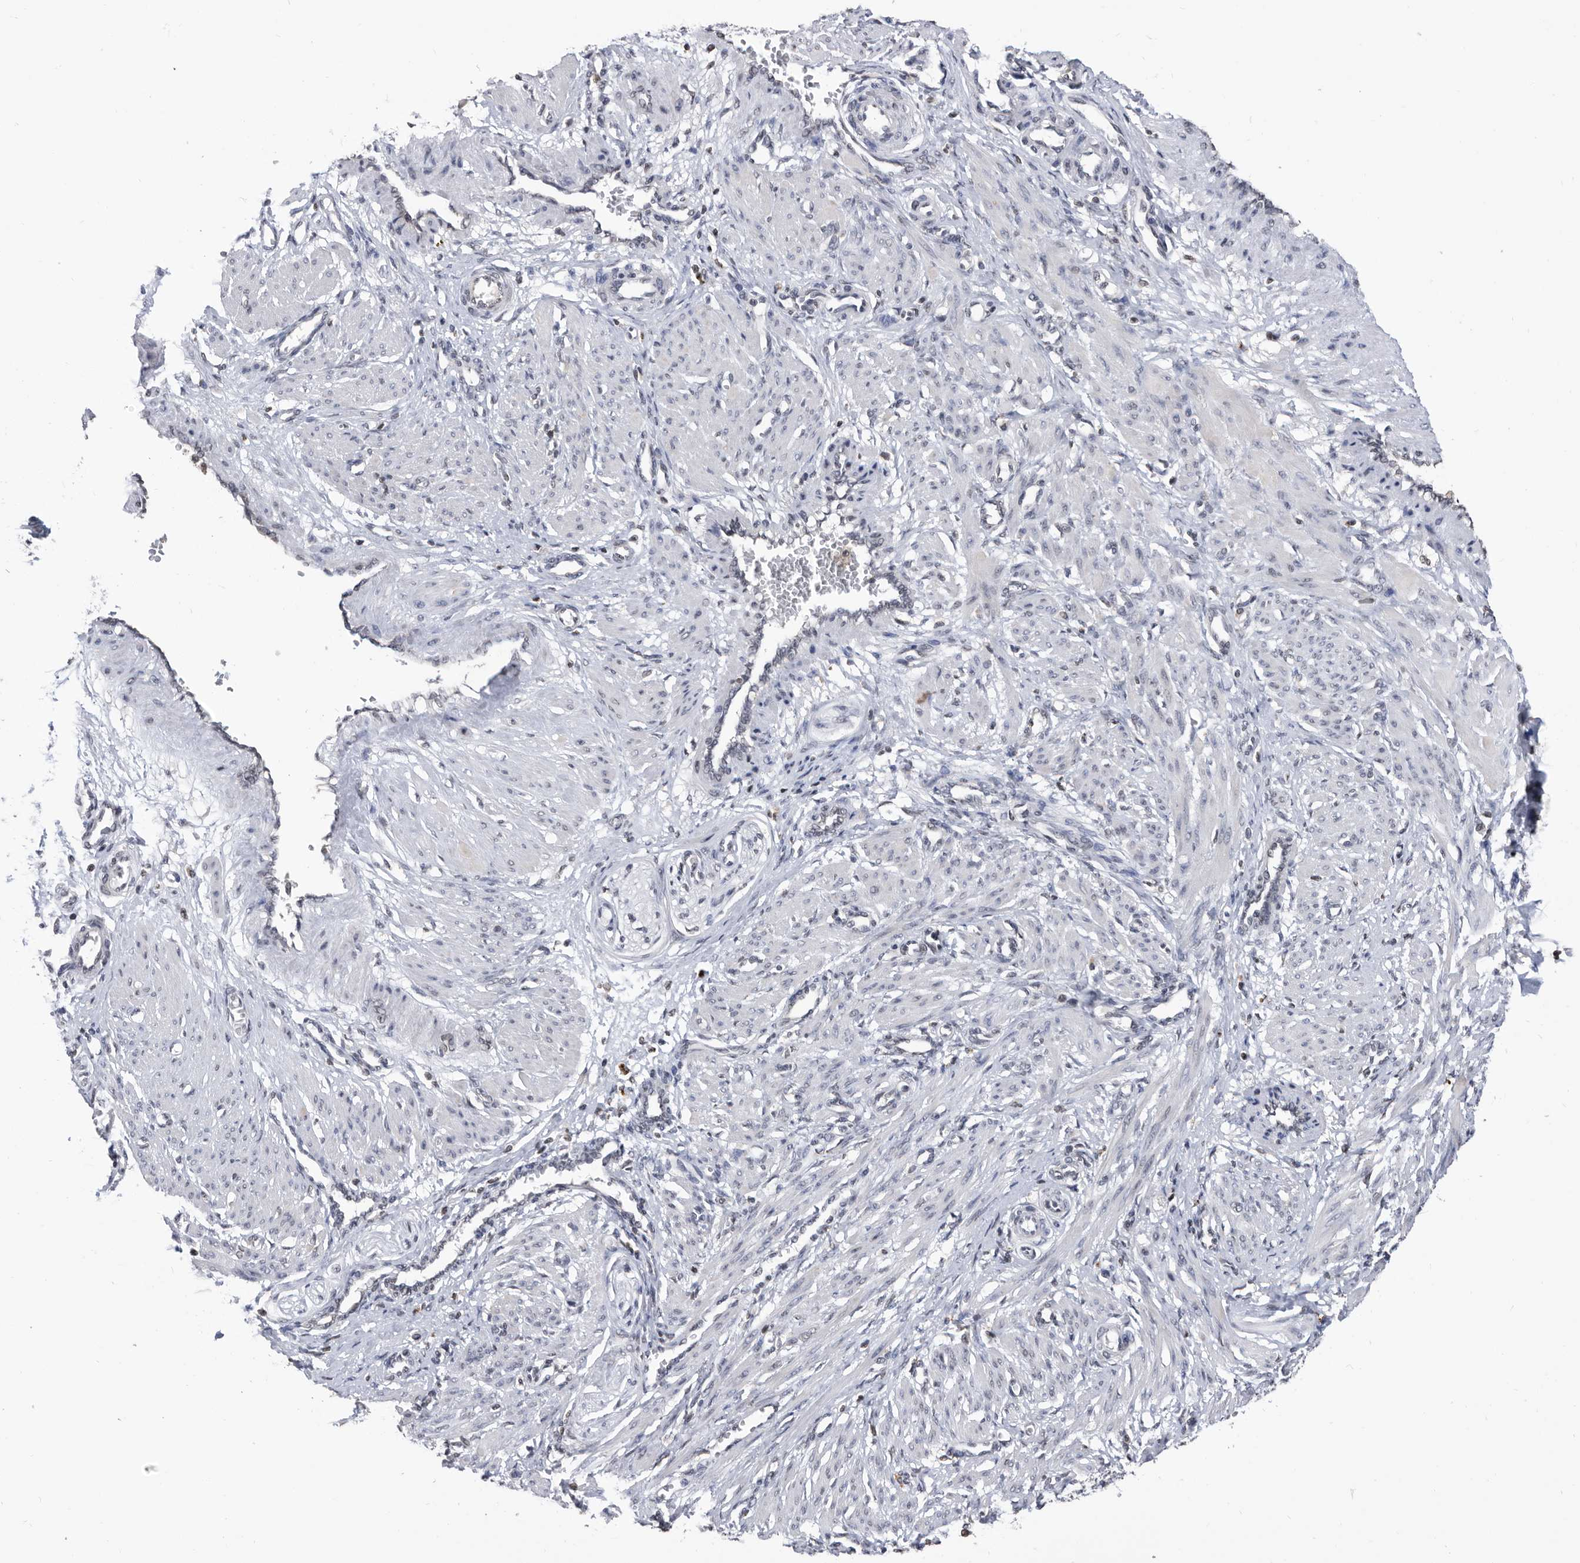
{"staining": {"intensity": "negative", "quantity": "none", "location": "none"}, "tissue": "smooth muscle", "cell_type": "Smooth muscle cells", "image_type": "normal", "snomed": [{"axis": "morphology", "description": "Normal tissue, NOS"}, {"axis": "topography", "description": "Endometrium"}], "caption": "Immunohistochemical staining of benign human smooth muscle demonstrates no significant staining in smooth muscle cells.", "gene": "TSTD1", "patient": {"sex": "female", "age": 33}}